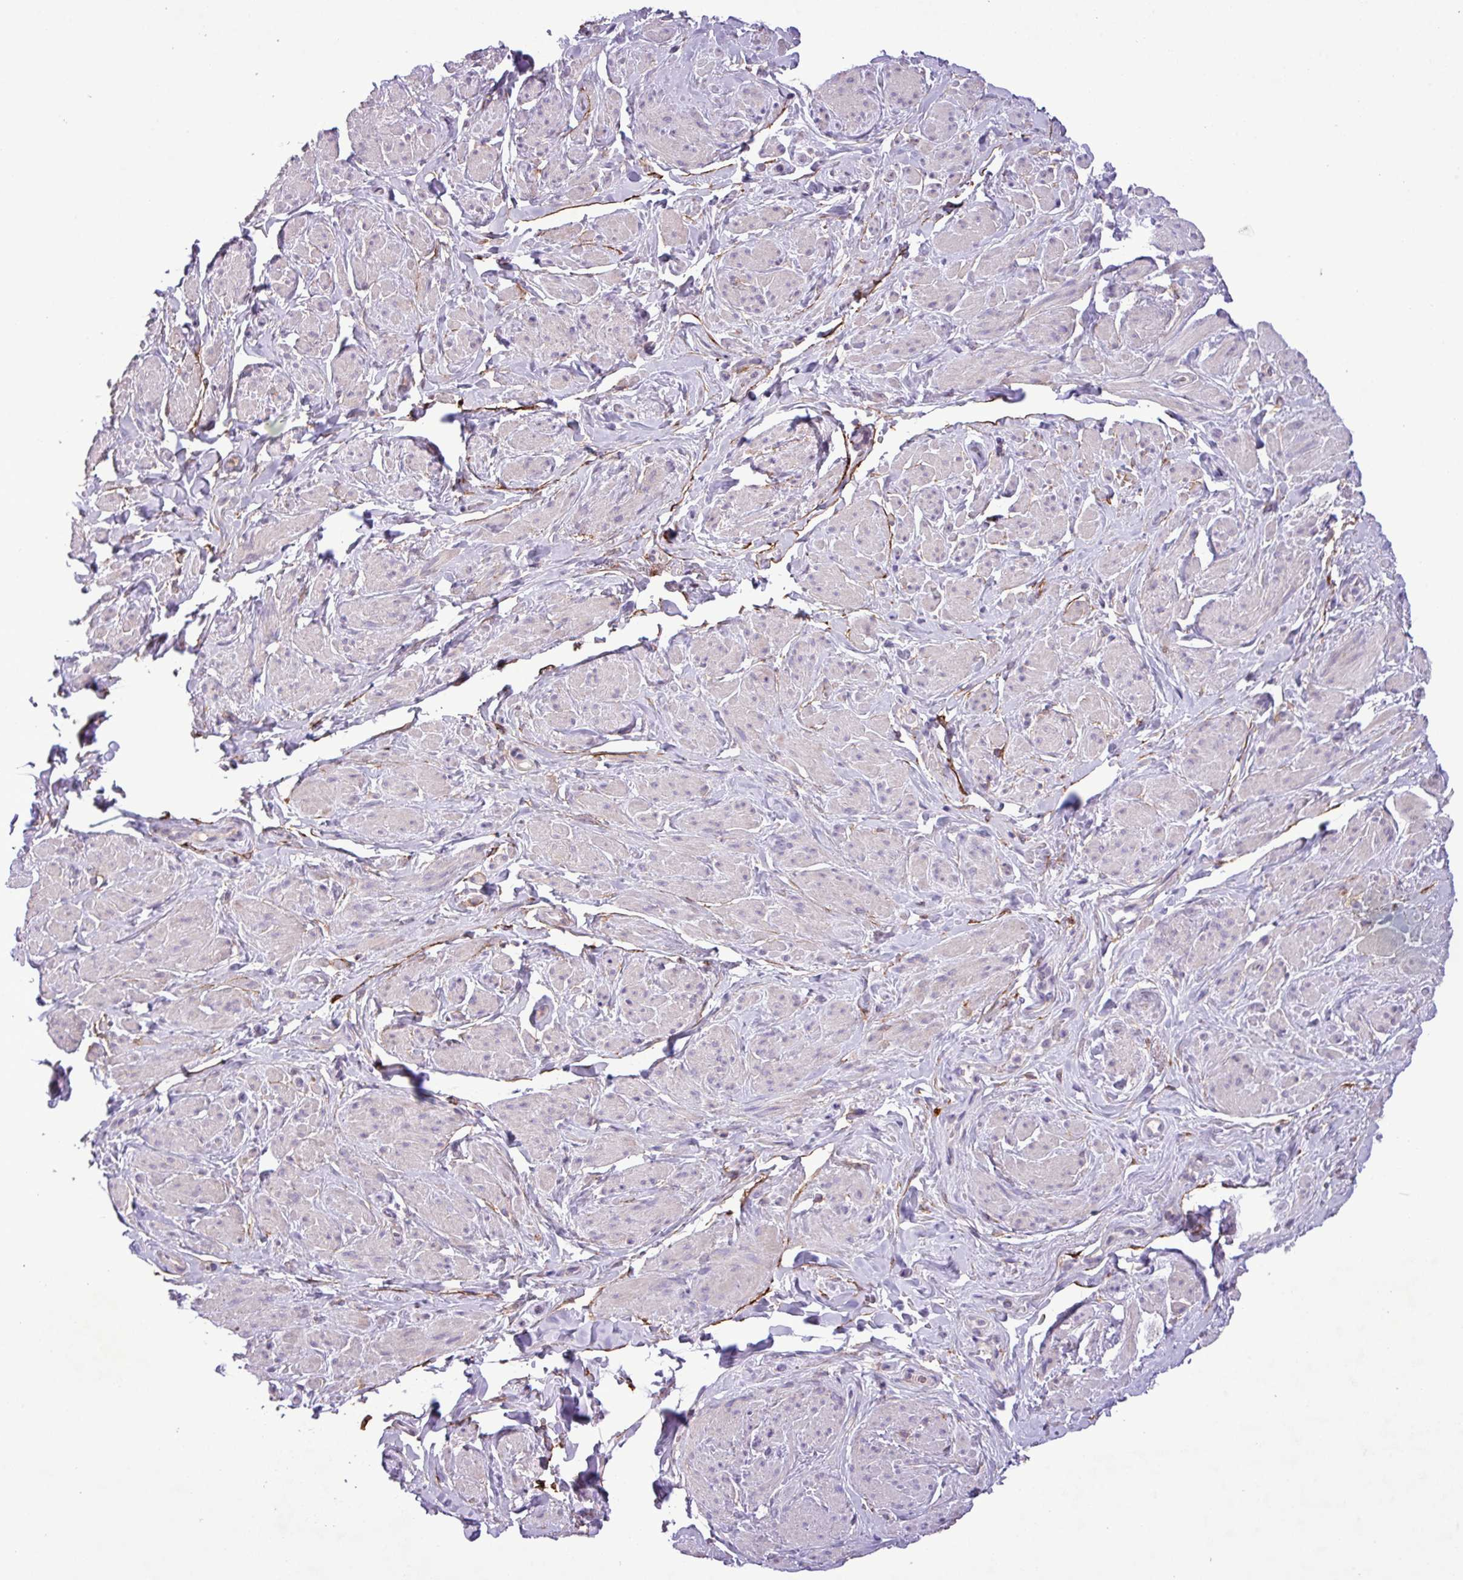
{"staining": {"intensity": "weak", "quantity": "<25%", "location": "cytoplasmic/membranous"}, "tissue": "smooth muscle", "cell_type": "Smooth muscle cells", "image_type": "normal", "snomed": [{"axis": "morphology", "description": "Normal tissue, NOS"}, {"axis": "topography", "description": "Smooth muscle"}, {"axis": "topography", "description": "Peripheral nerve tissue"}], "caption": "A high-resolution micrograph shows immunohistochemistry staining of benign smooth muscle, which shows no significant staining in smooth muscle cells.", "gene": "CD248", "patient": {"sex": "male", "age": 69}}